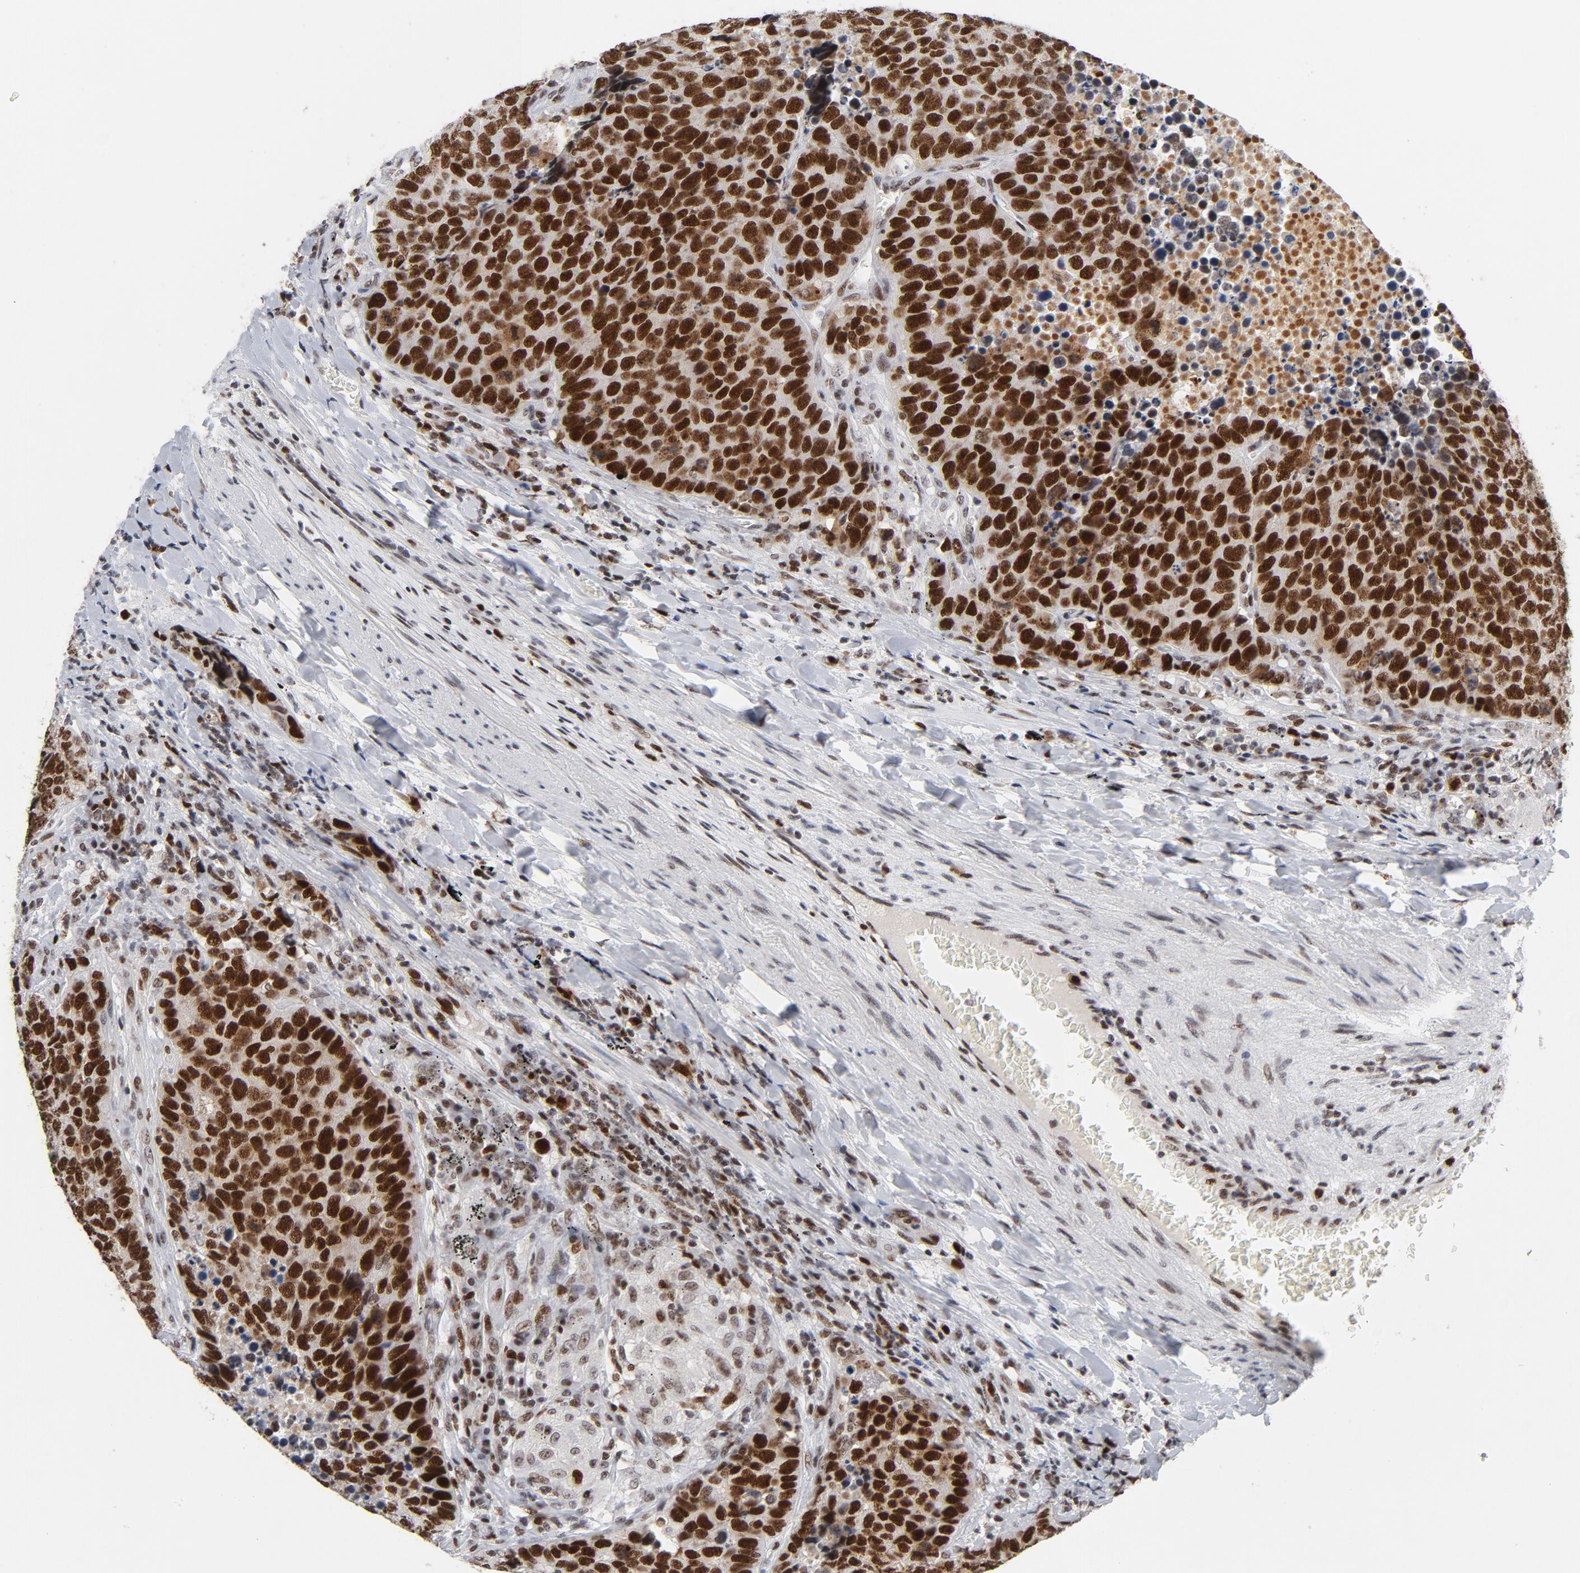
{"staining": {"intensity": "strong", "quantity": ">75%", "location": "nuclear"}, "tissue": "carcinoid", "cell_type": "Tumor cells", "image_type": "cancer", "snomed": [{"axis": "morphology", "description": "Carcinoid, malignant, NOS"}, {"axis": "topography", "description": "Lung"}], "caption": "Immunohistochemical staining of carcinoid shows strong nuclear protein expression in about >75% of tumor cells. (DAB (3,3'-diaminobenzidine) IHC with brightfield microscopy, high magnification).", "gene": "RFC4", "patient": {"sex": "male", "age": 60}}